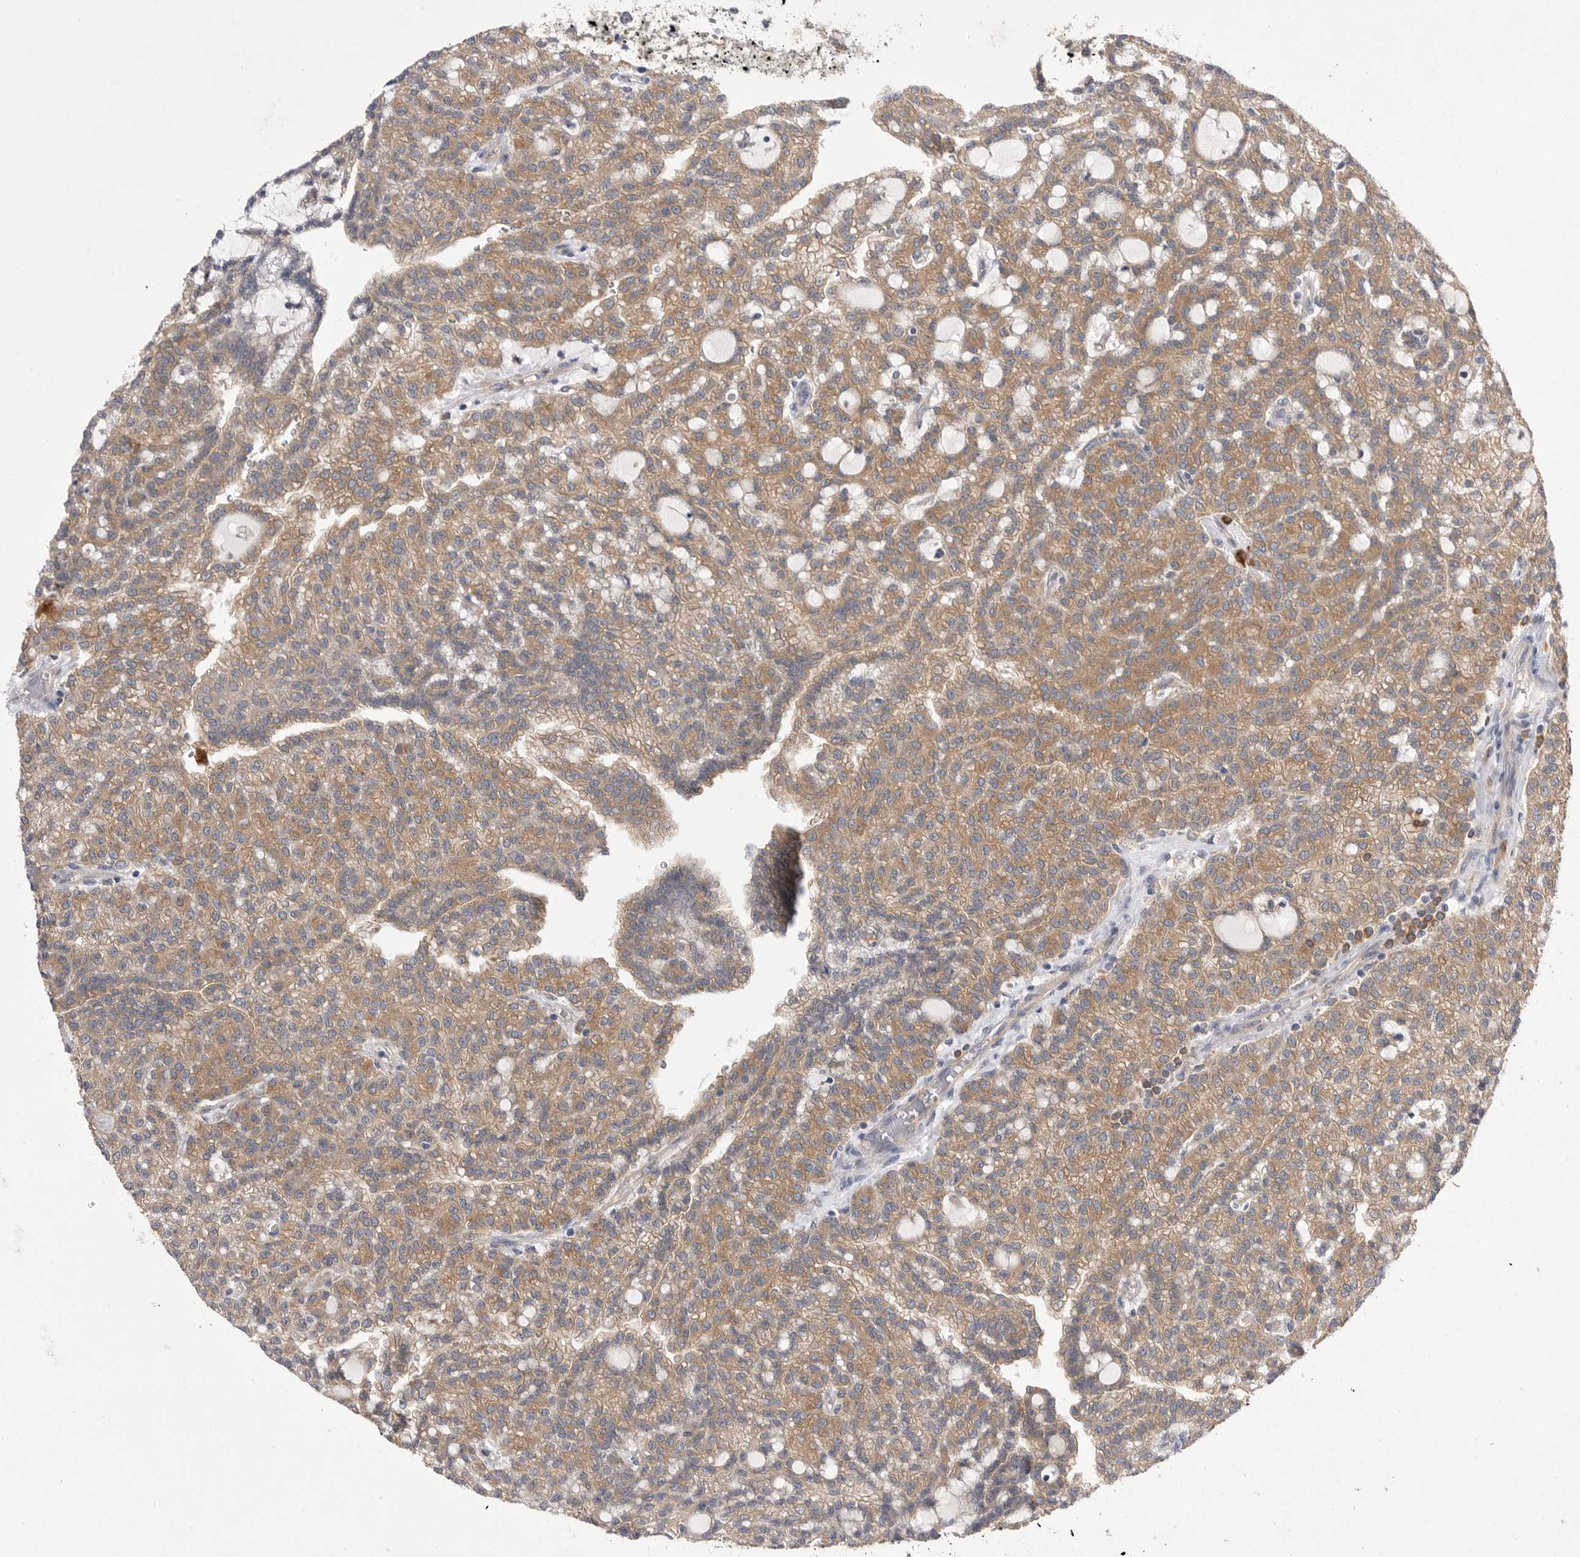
{"staining": {"intensity": "moderate", "quantity": ">75%", "location": "cytoplasmic/membranous"}, "tissue": "renal cancer", "cell_type": "Tumor cells", "image_type": "cancer", "snomed": [{"axis": "morphology", "description": "Adenocarcinoma, NOS"}, {"axis": "topography", "description": "Kidney"}], "caption": "An image of human adenocarcinoma (renal) stained for a protein shows moderate cytoplasmic/membranous brown staining in tumor cells.", "gene": "VAC14", "patient": {"sex": "male", "age": 63}}